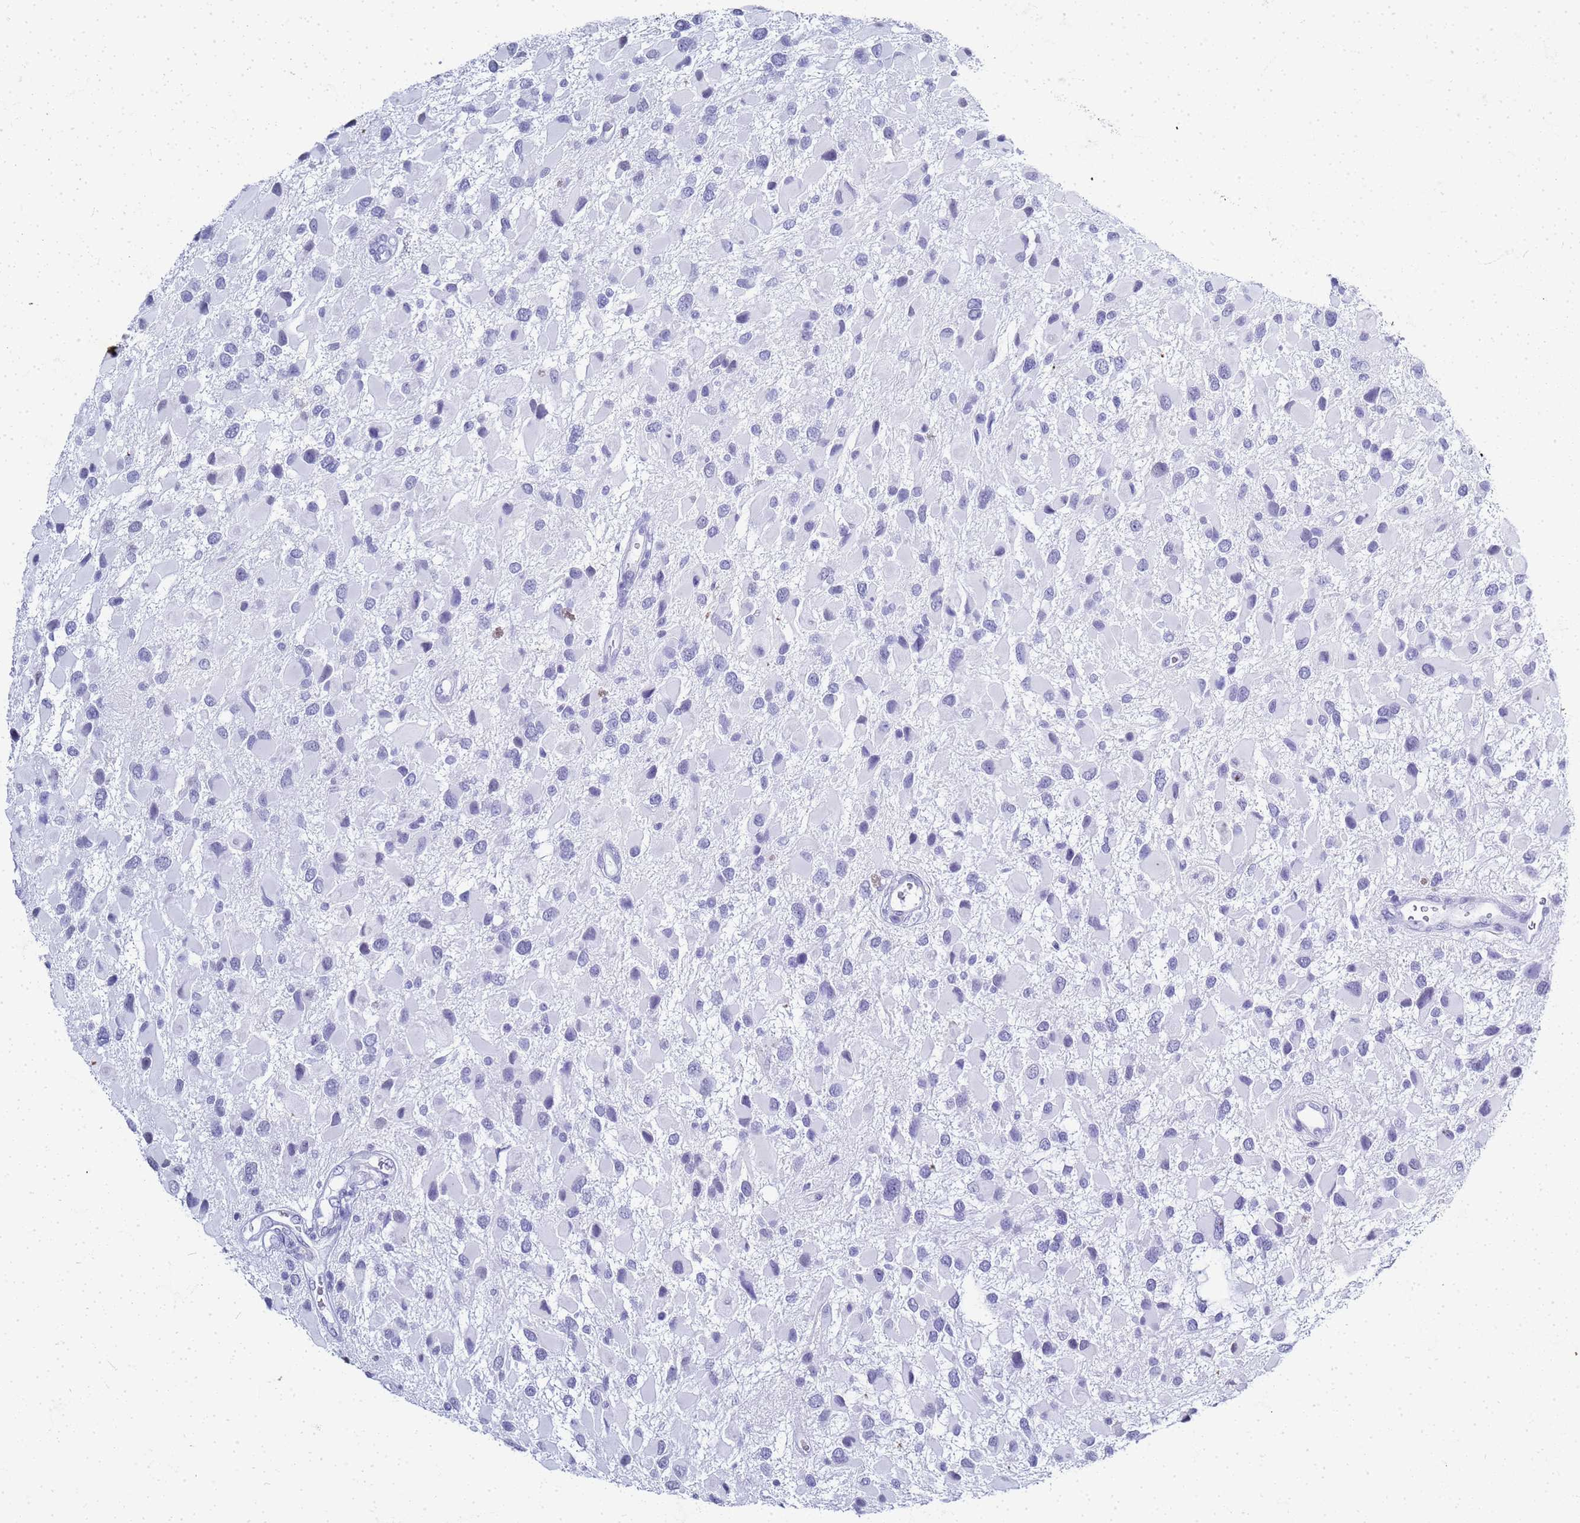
{"staining": {"intensity": "negative", "quantity": "none", "location": "none"}, "tissue": "glioma", "cell_type": "Tumor cells", "image_type": "cancer", "snomed": [{"axis": "morphology", "description": "Glioma, malignant, High grade"}, {"axis": "topography", "description": "Brain"}], "caption": "Human glioma stained for a protein using IHC exhibits no expression in tumor cells.", "gene": "SLC7A9", "patient": {"sex": "male", "age": 53}}